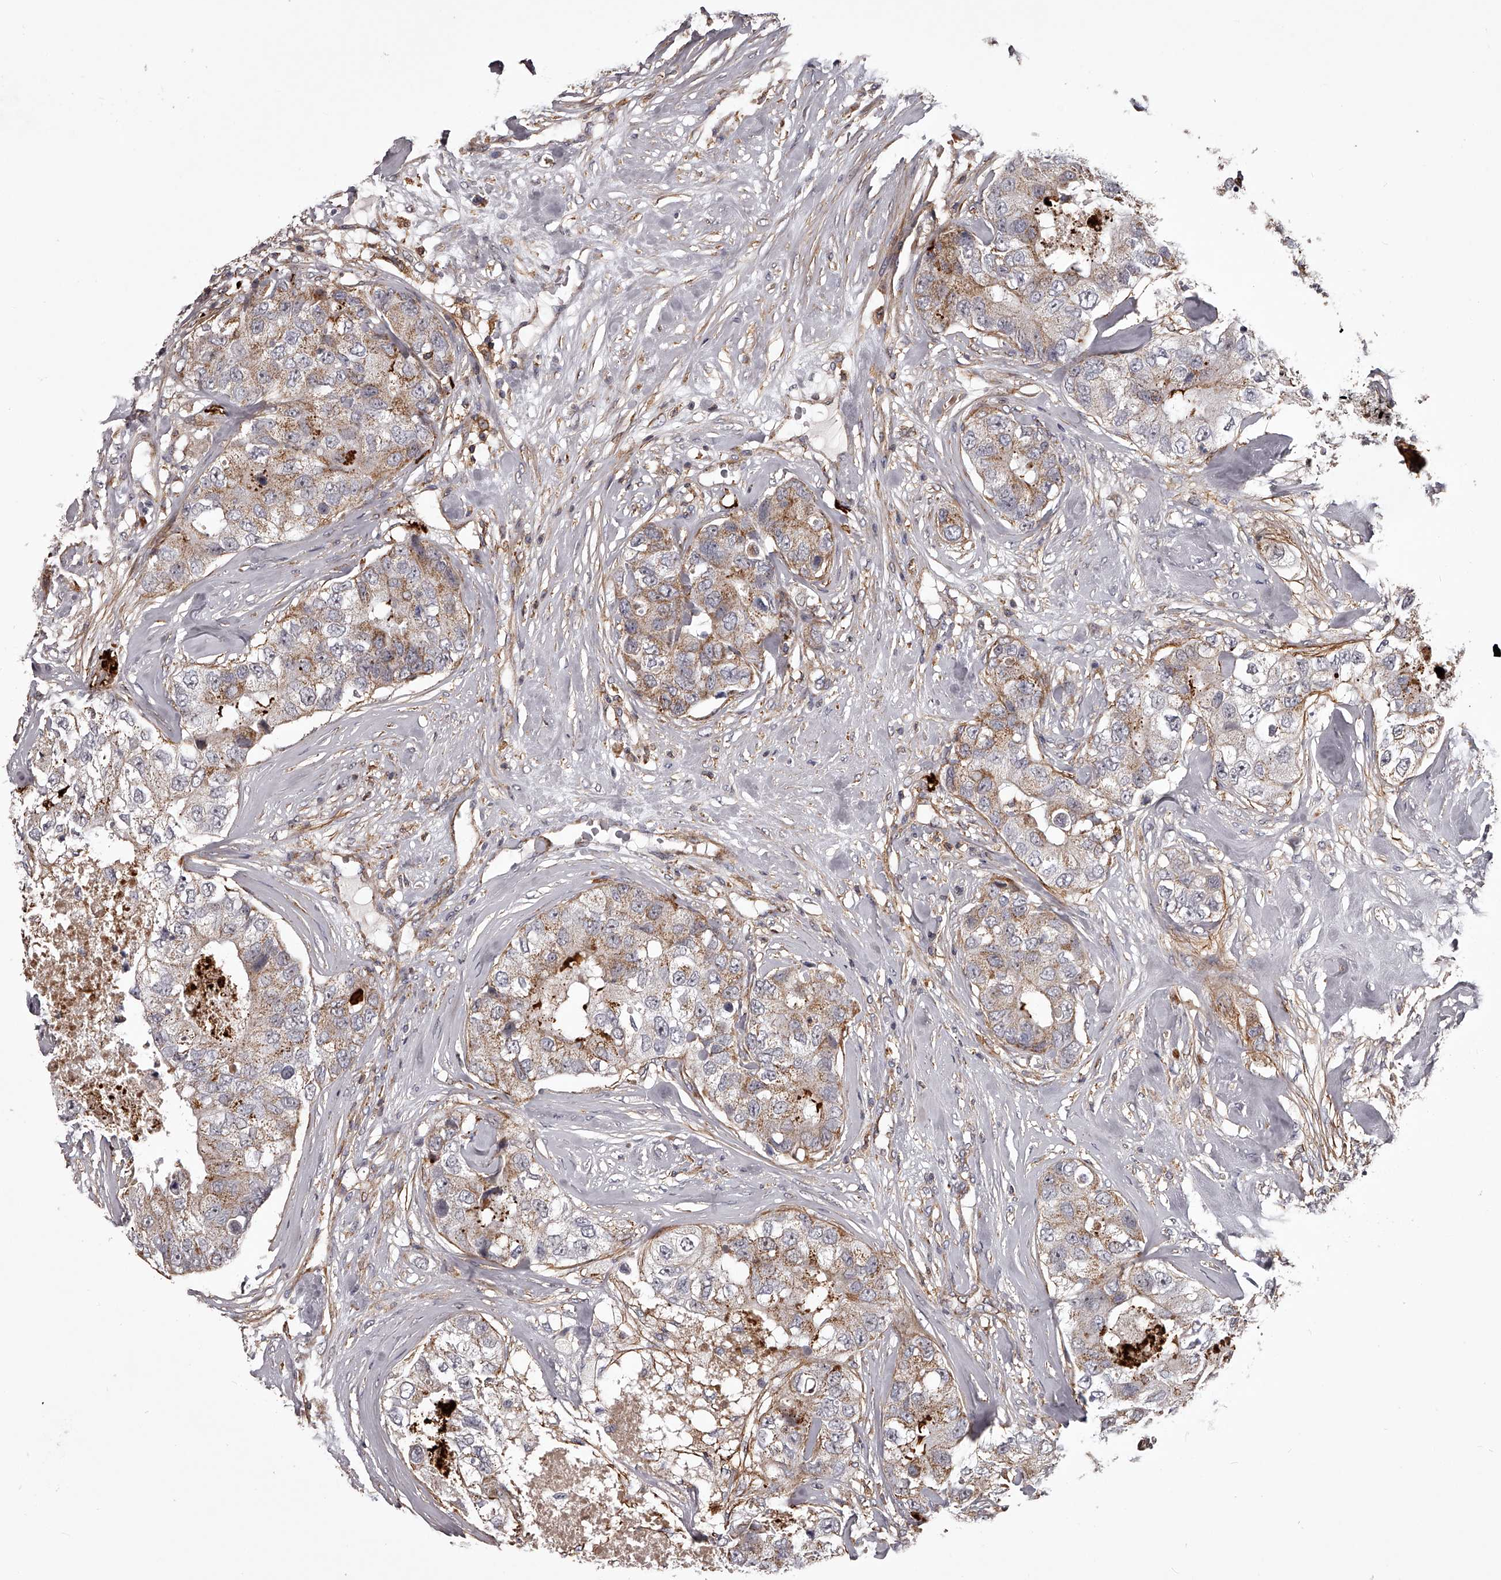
{"staining": {"intensity": "moderate", "quantity": "25%-75%", "location": "cytoplasmic/membranous"}, "tissue": "breast cancer", "cell_type": "Tumor cells", "image_type": "cancer", "snomed": [{"axis": "morphology", "description": "Duct carcinoma"}, {"axis": "topography", "description": "Breast"}], "caption": "An immunohistochemistry photomicrograph of tumor tissue is shown. Protein staining in brown highlights moderate cytoplasmic/membranous positivity in breast cancer within tumor cells.", "gene": "RRP36", "patient": {"sex": "female", "age": 62}}